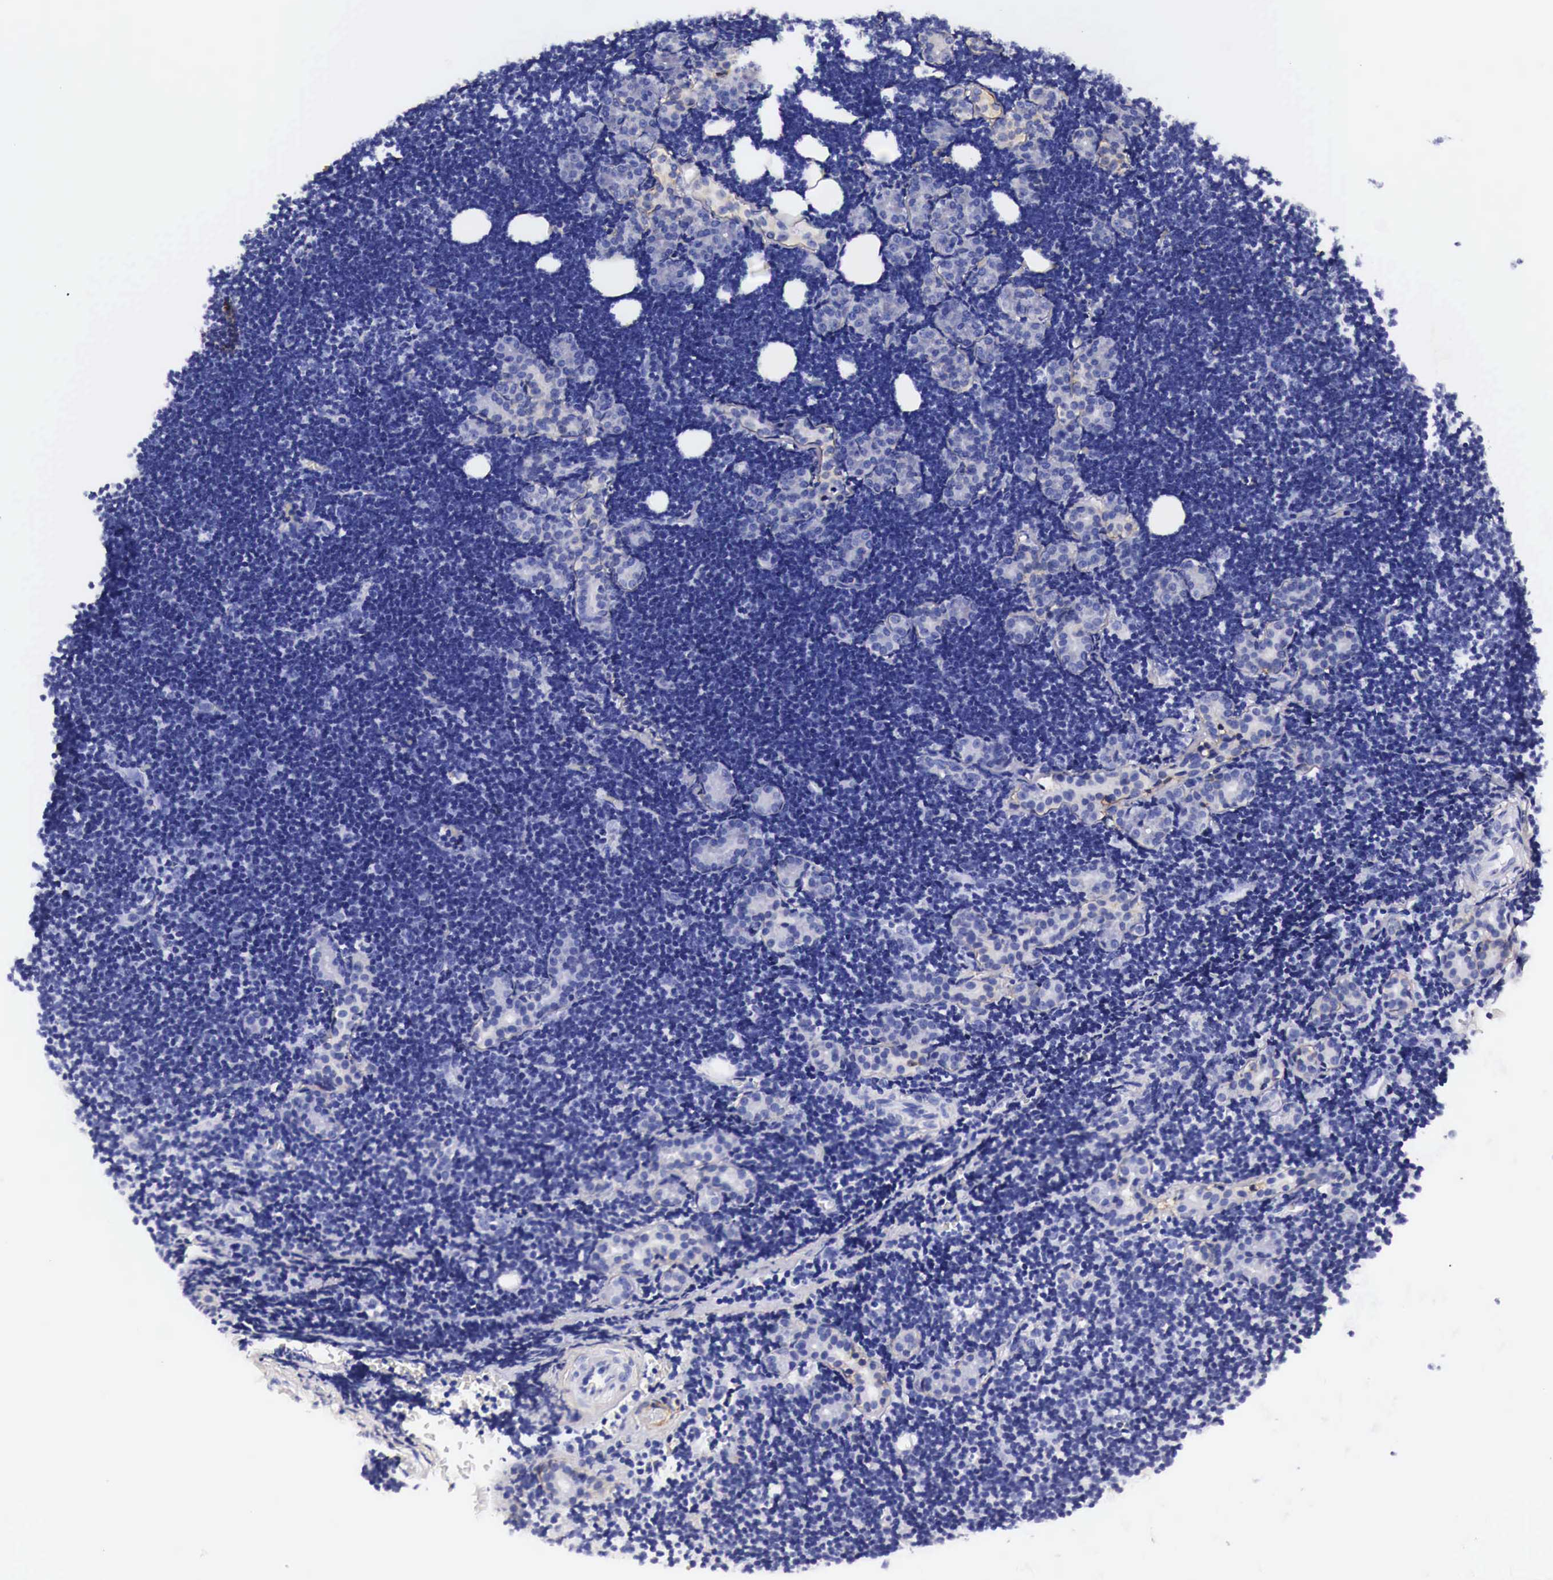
{"staining": {"intensity": "negative", "quantity": "none", "location": "none"}, "tissue": "lymphoma", "cell_type": "Tumor cells", "image_type": "cancer", "snomed": [{"axis": "morphology", "description": "Malignant lymphoma, non-Hodgkin's type, Low grade"}, {"axis": "topography", "description": "Lymph node"}], "caption": "The image demonstrates no significant positivity in tumor cells of lymphoma.", "gene": "EGFR", "patient": {"sex": "male", "age": 57}}